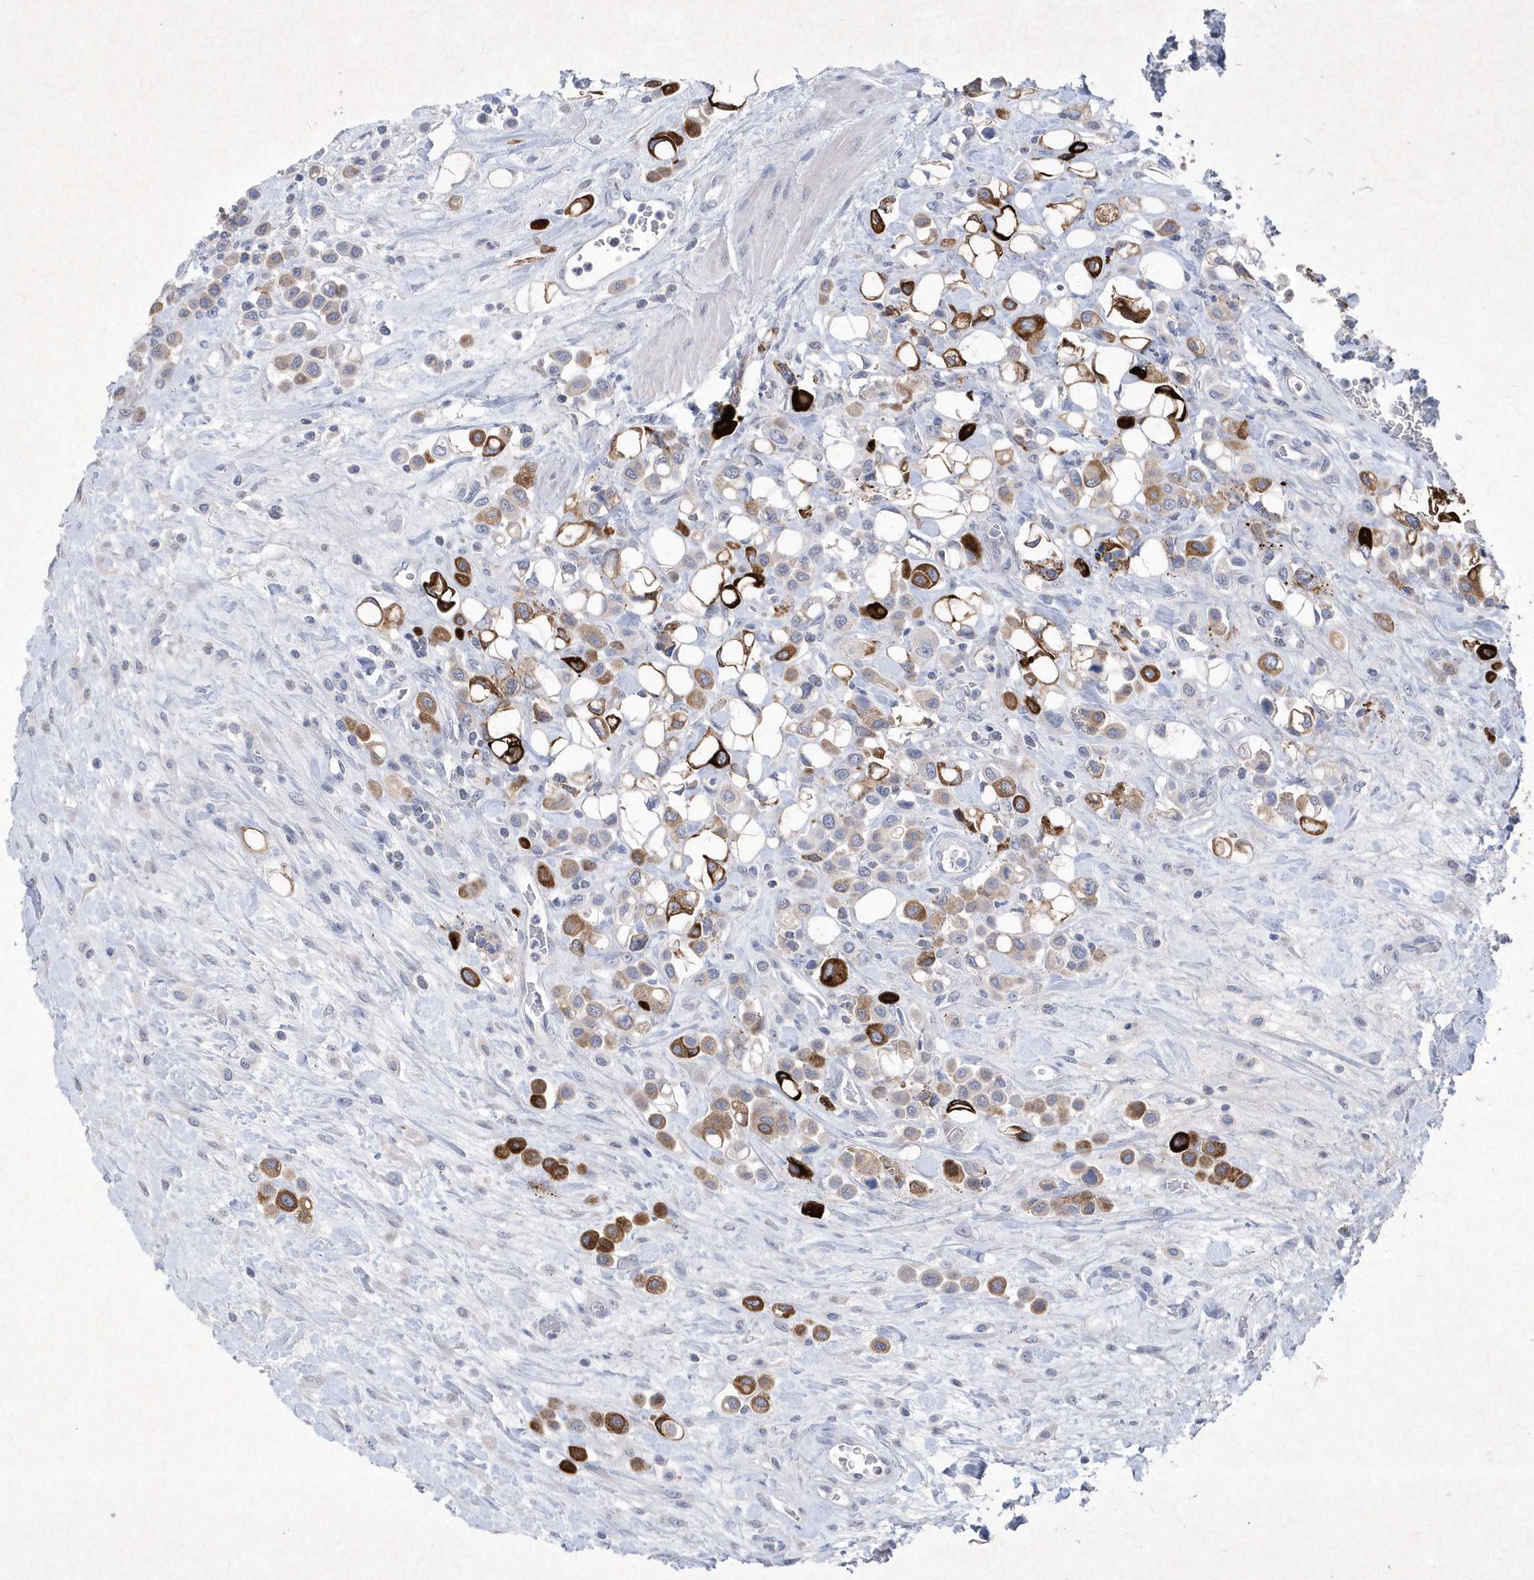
{"staining": {"intensity": "strong", "quantity": "25%-75%", "location": "cytoplasmic/membranous"}, "tissue": "urothelial cancer", "cell_type": "Tumor cells", "image_type": "cancer", "snomed": [{"axis": "morphology", "description": "Urothelial carcinoma, High grade"}, {"axis": "topography", "description": "Urinary bladder"}], "caption": "Brown immunohistochemical staining in urothelial carcinoma (high-grade) displays strong cytoplasmic/membranous expression in about 25%-75% of tumor cells.", "gene": "BHLHA15", "patient": {"sex": "male", "age": 50}}